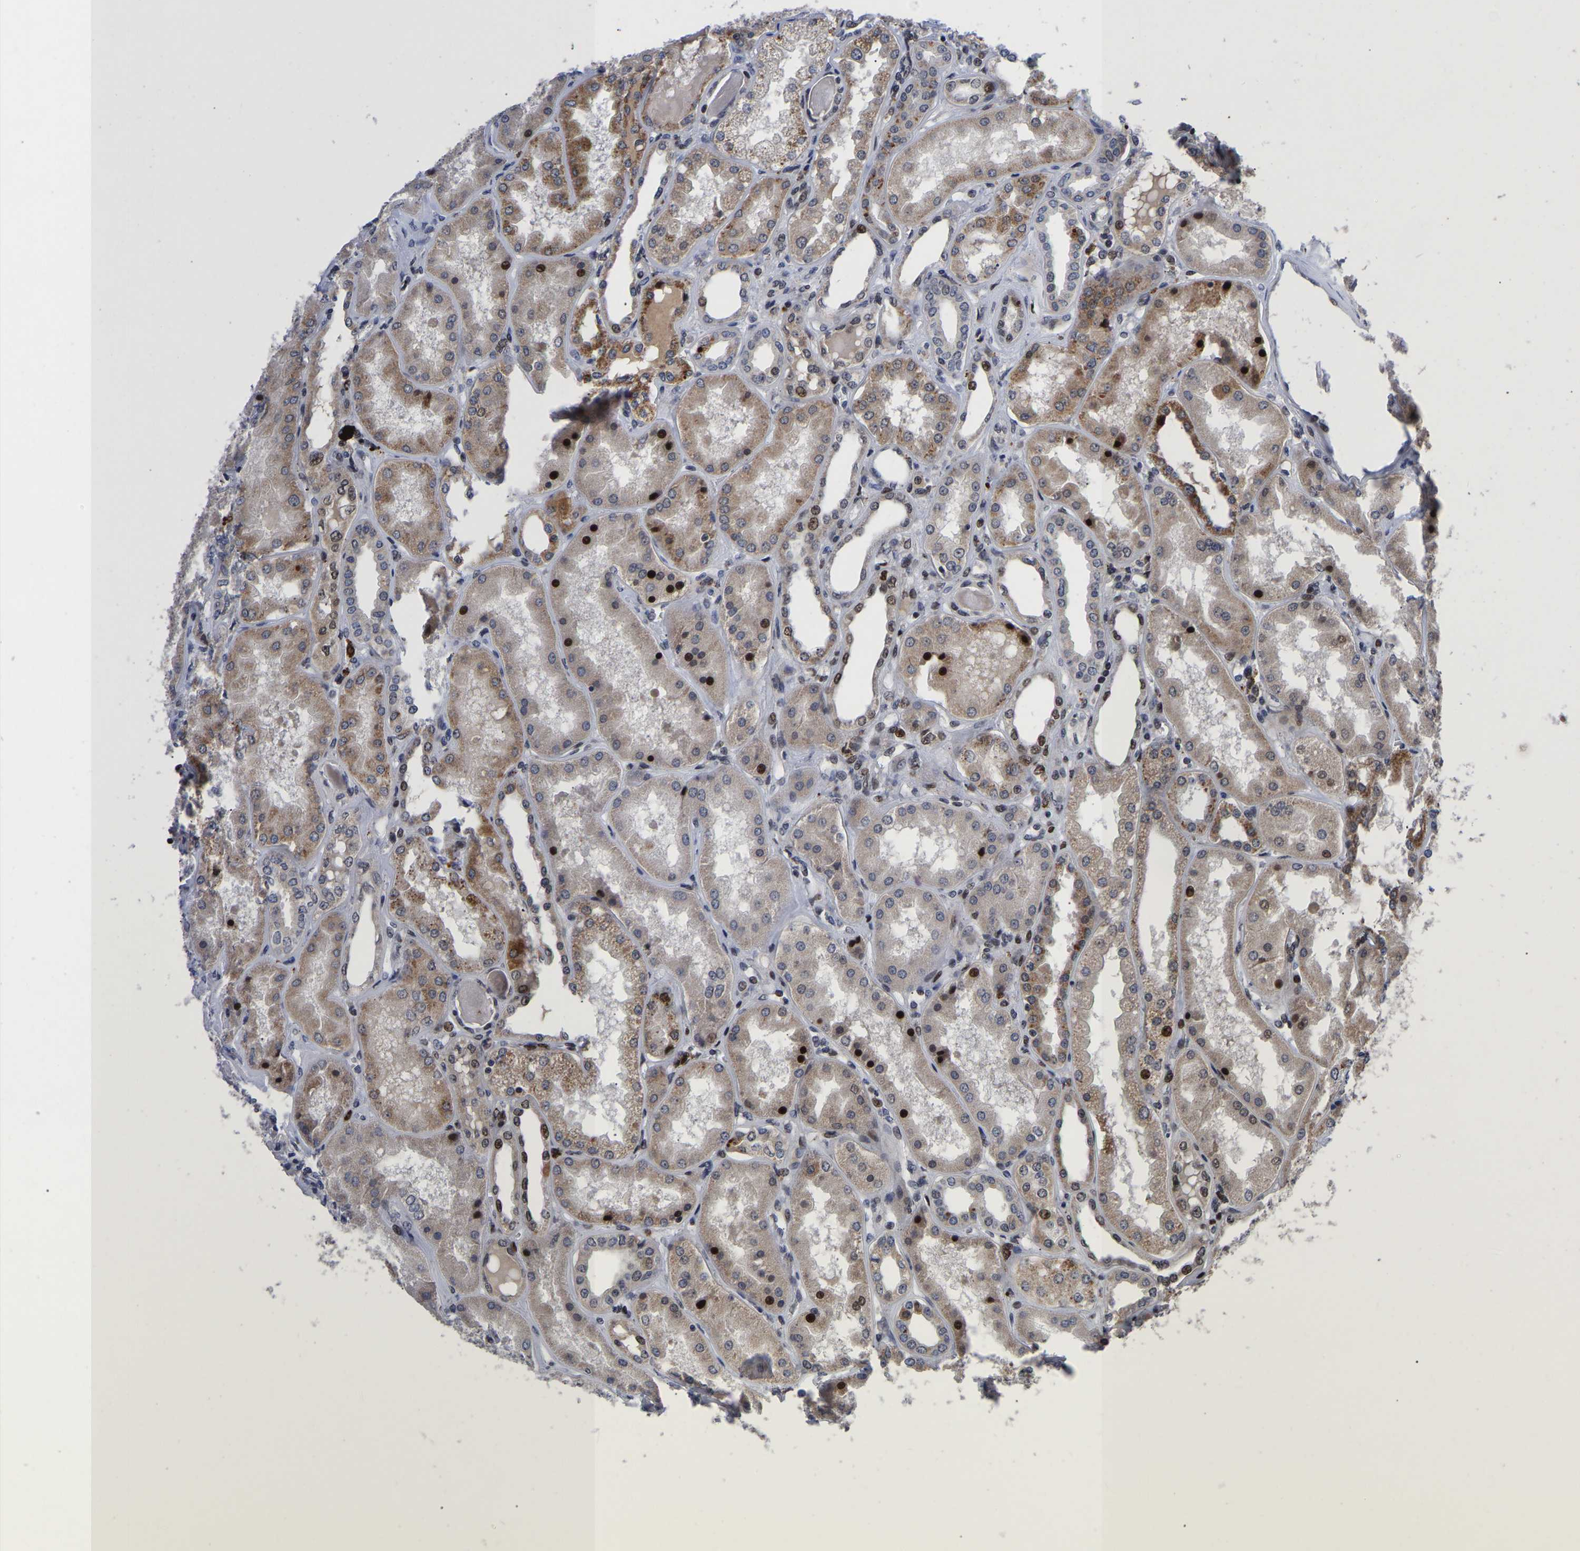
{"staining": {"intensity": "strong", "quantity": "25%-75%", "location": "nuclear"}, "tissue": "kidney", "cell_type": "Cells in glomeruli", "image_type": "normal", "snomed": [{"axis": "morphology", "description": "Normal tissue, NOS"}, {"axis": "topography", "description": "Kidney"}], "caption": "Immunohistochemical staining of benign kidney shows strong nuclear protein positivity in approximately 25%-75% of cells in glomeruli.", "gene": "JUNB", "patient": {"sex": "female", "age": 56}}